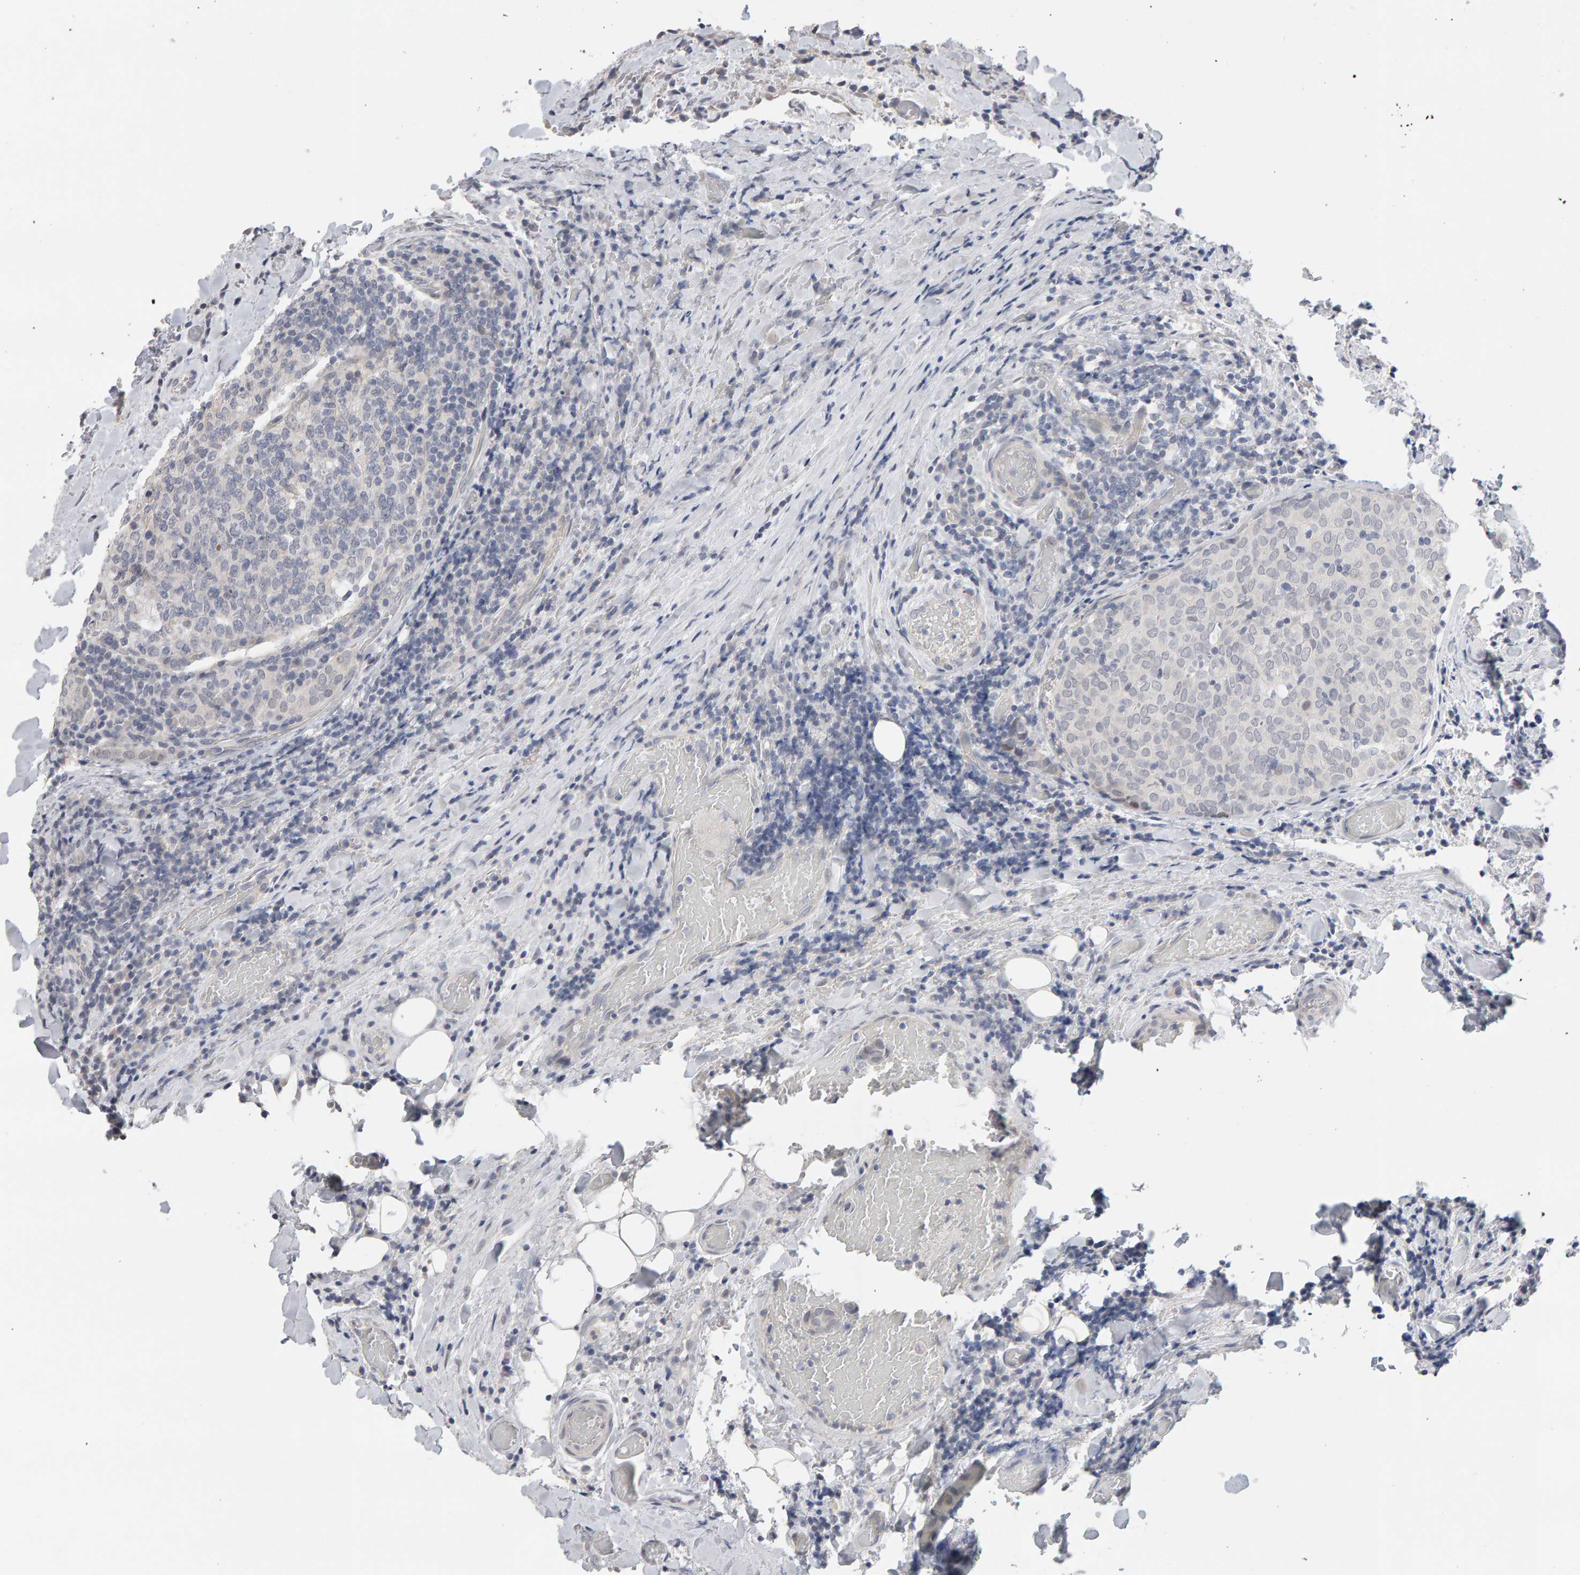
{"staining": {"intensity": "negative", "quantity": "none", "location": "none"}, "tissue": "thyroid cancer", "cell_type": "Tumor cells", "image_type": "cancer", "snomed": [{"axis": "morphology", "description": "Normal tissue, NOS"}, {"axis": "morphology", "description": "Papillary adenocarcinoma, NOS"}, {"axis": "topography", "description": "Thyroid gland"}], "caption": "This histopathology image is of papillary adenocarcinoma (thyroid) stained with immunohistochemistry to label a protein in brown with the nuclei are counter-stained blue. There is no staining in tumor cells.", "gene": "HNF4A", "patient": {"sex": "female", "age": 30}}